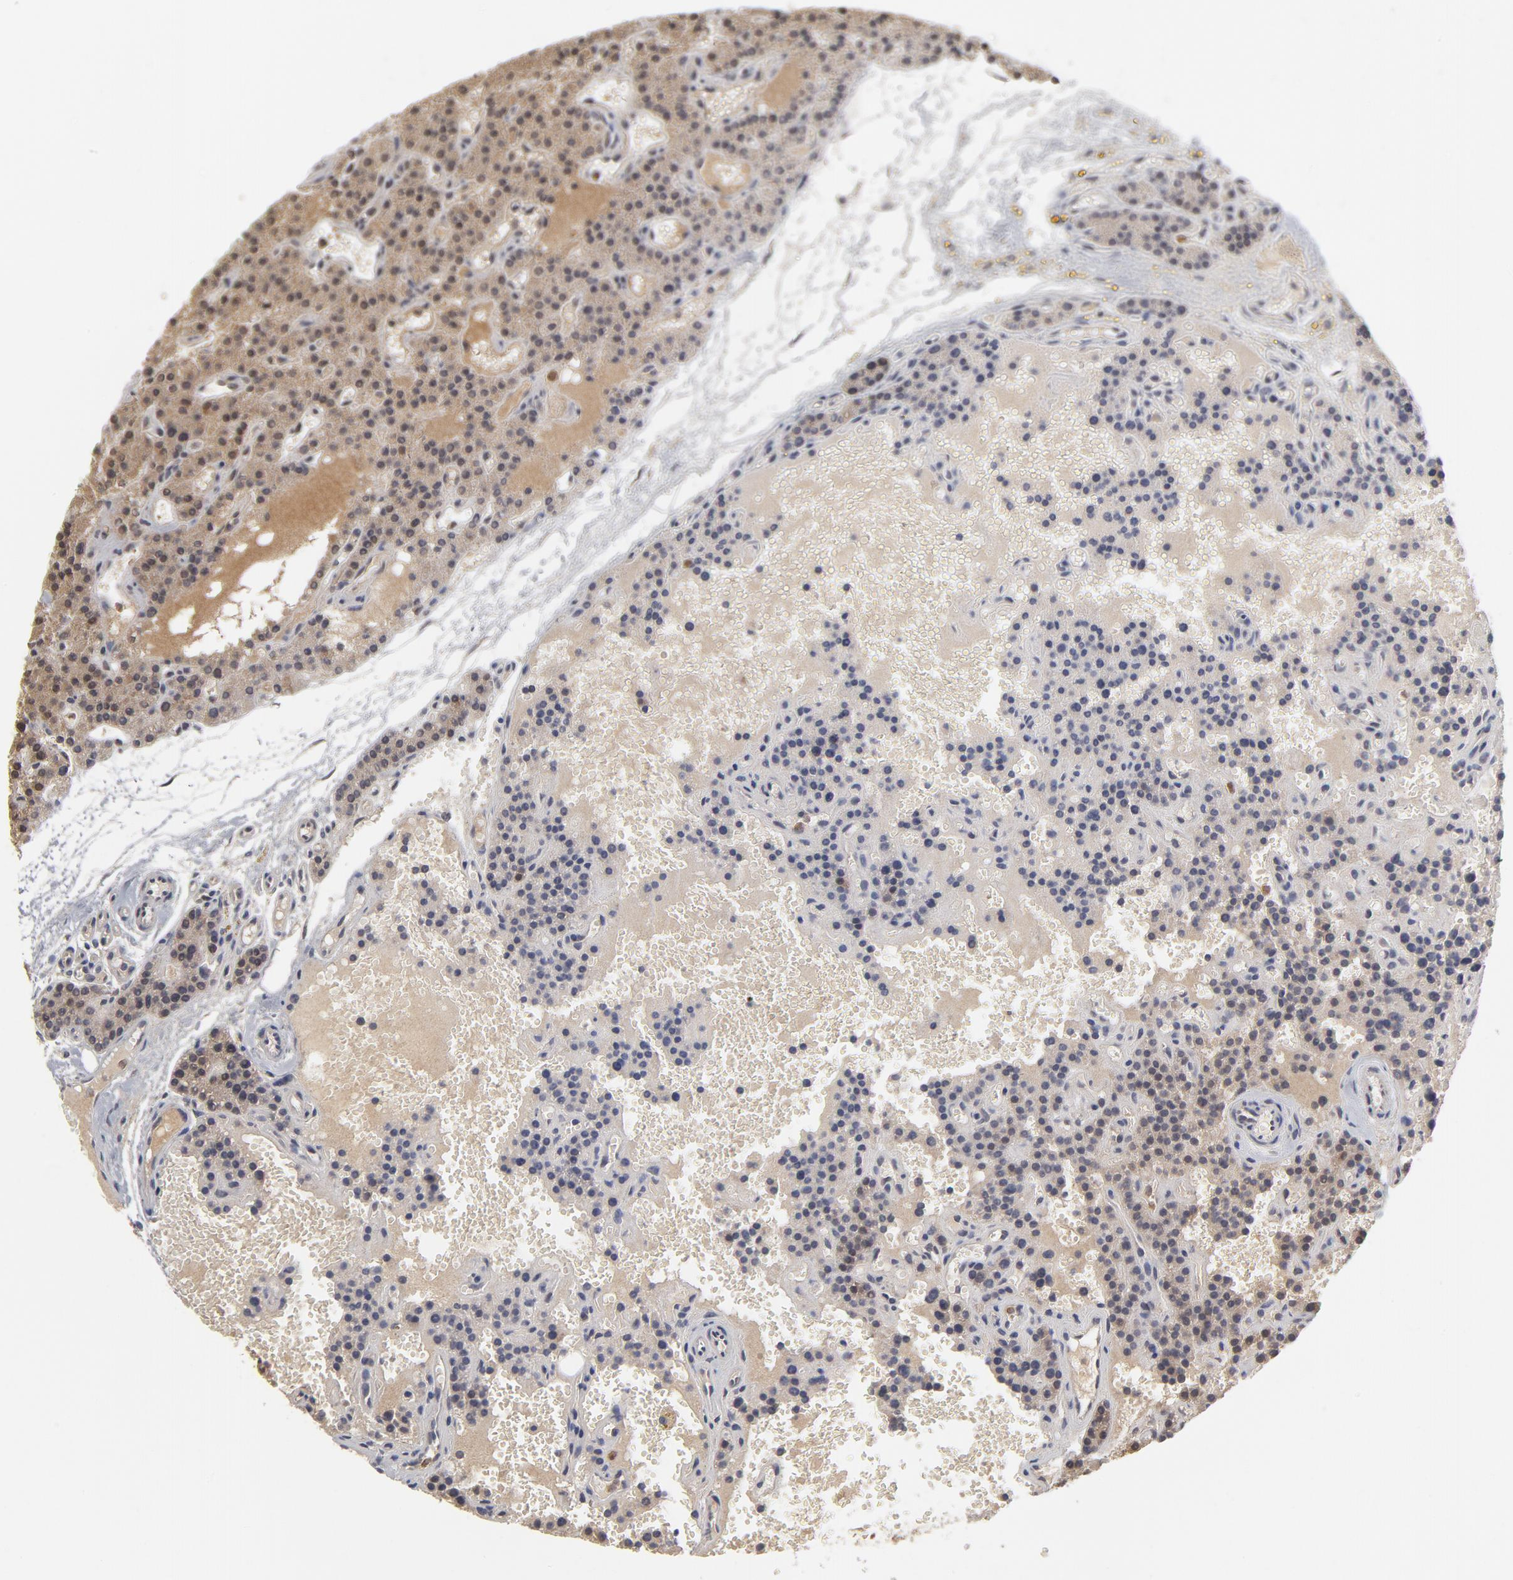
{"staining": {"intensity": "weak", "quantity": ">75%", "location": "cytoplasmic/membranous"}, "tissue": "parathyroid gland", "cell_type": "Glandular cells", "image_type": "normal", "snomed": [{"axis": "morphology", "description": "Normal tissue, NOS"}, {"axis": "topography", "description": "Parathyroid gland"}], "caption": "IHC micrograph of unremarkable parathyroid gland: parathyroid gland stained using immunohistochemistry (IHC) shows low levels of weak protein expression localized specifically in the cytoplasmic/membranous of glandular cells, appearing as a cytoplasmic/membranous brown color.", "gene": "ASMTL", "patient": {"sex": "male", "age": 25}}